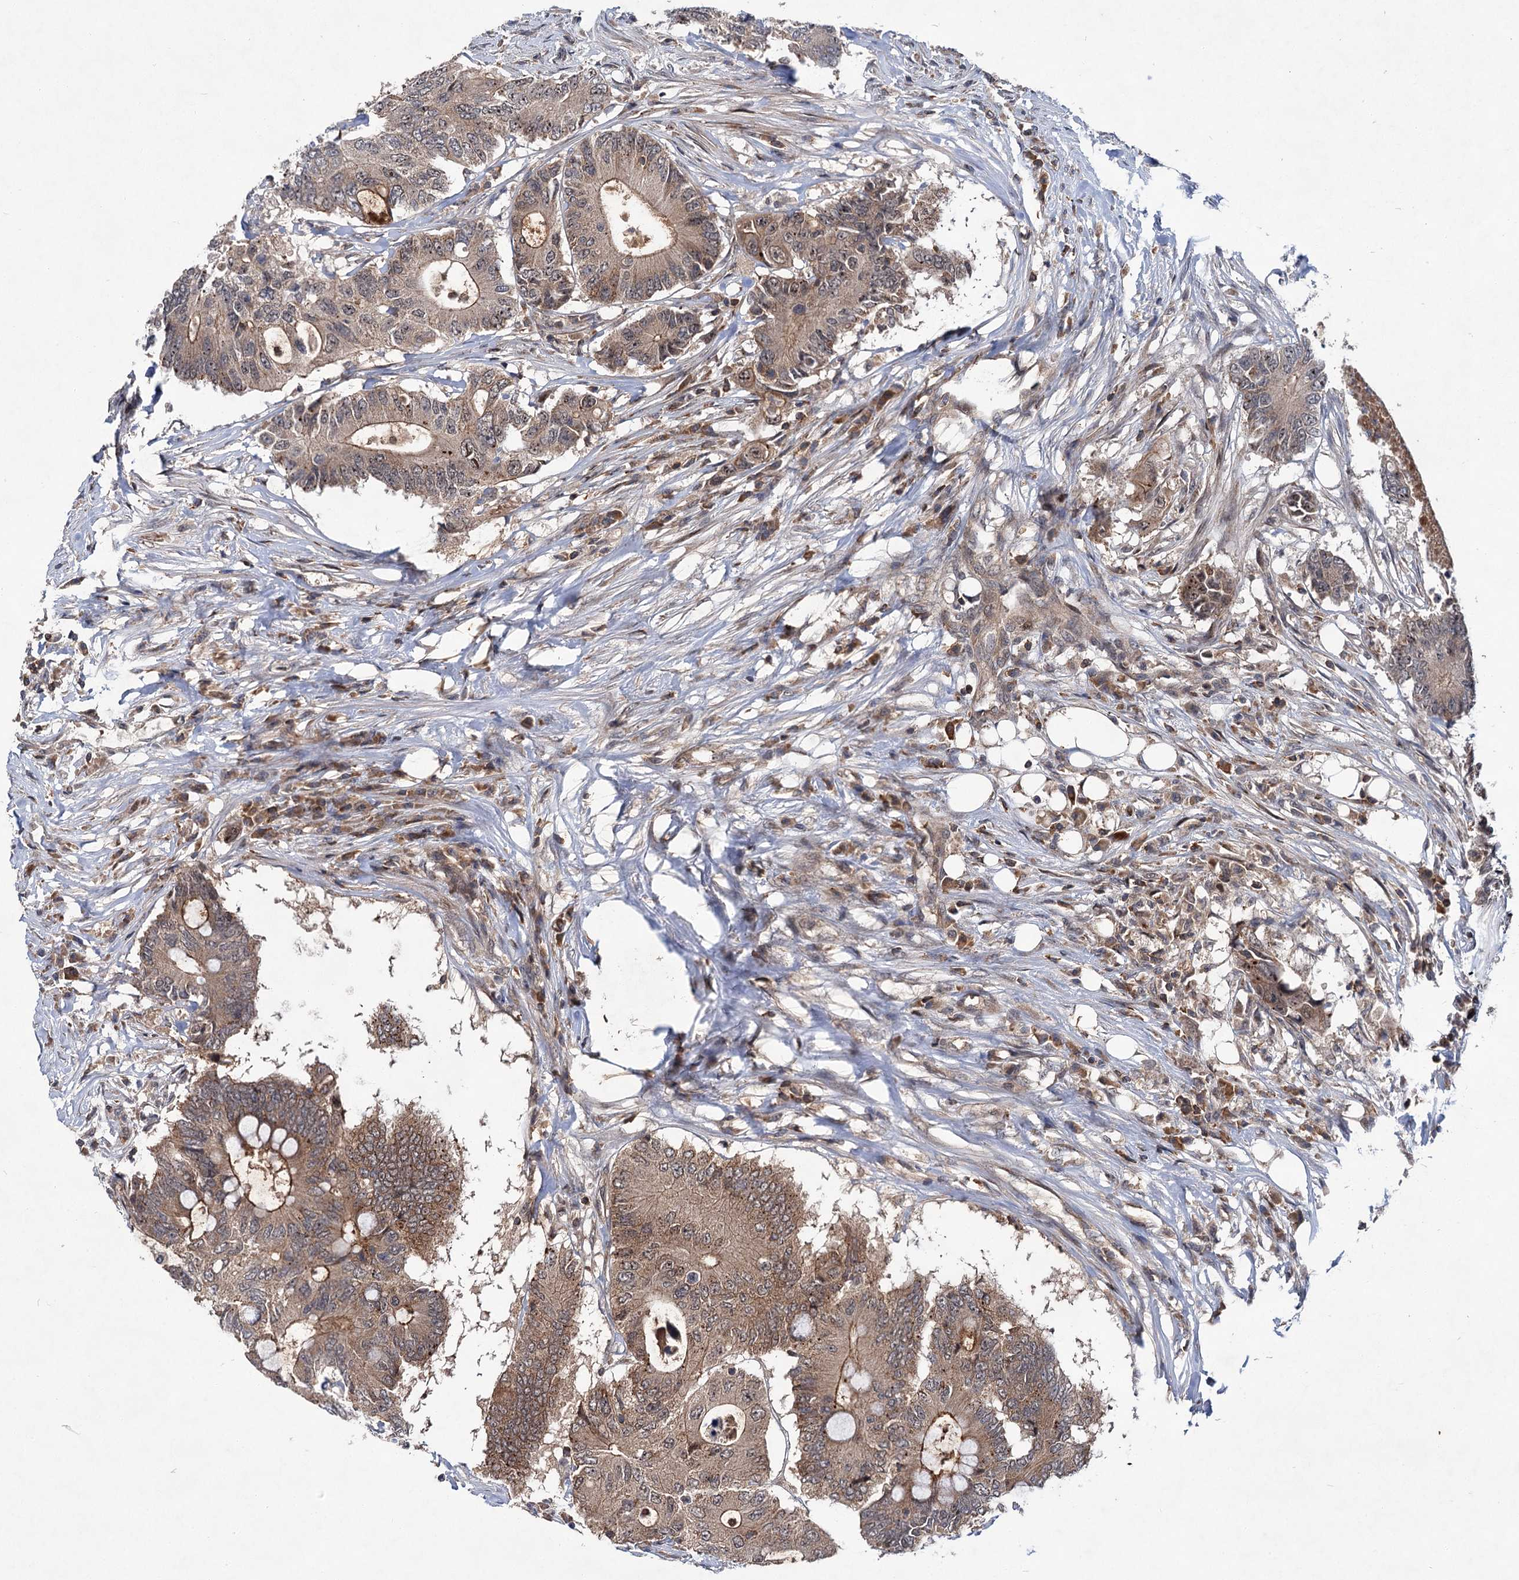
{"staining": {"intensity": "moderate", "quantity": ">75%", "location": "cytoplasmic/membranous,nuclear"}, "tissue": "colorectal cancer", "cell_type": "Tumor cells", "image_type": "cancer", "snomed": [{"axis": "morphology", "description": "Adenocarcinoma, NOS"}, {"axis": "topography", "description": "Colon"}], "caption": "Colorectal cancer tissue exhibits moderate cytoplasmic/membranous and nuclear staining in about >75% of tumor cells", "gene": "ABLIM1", "patient": {"sex": "male", "age": 71}}